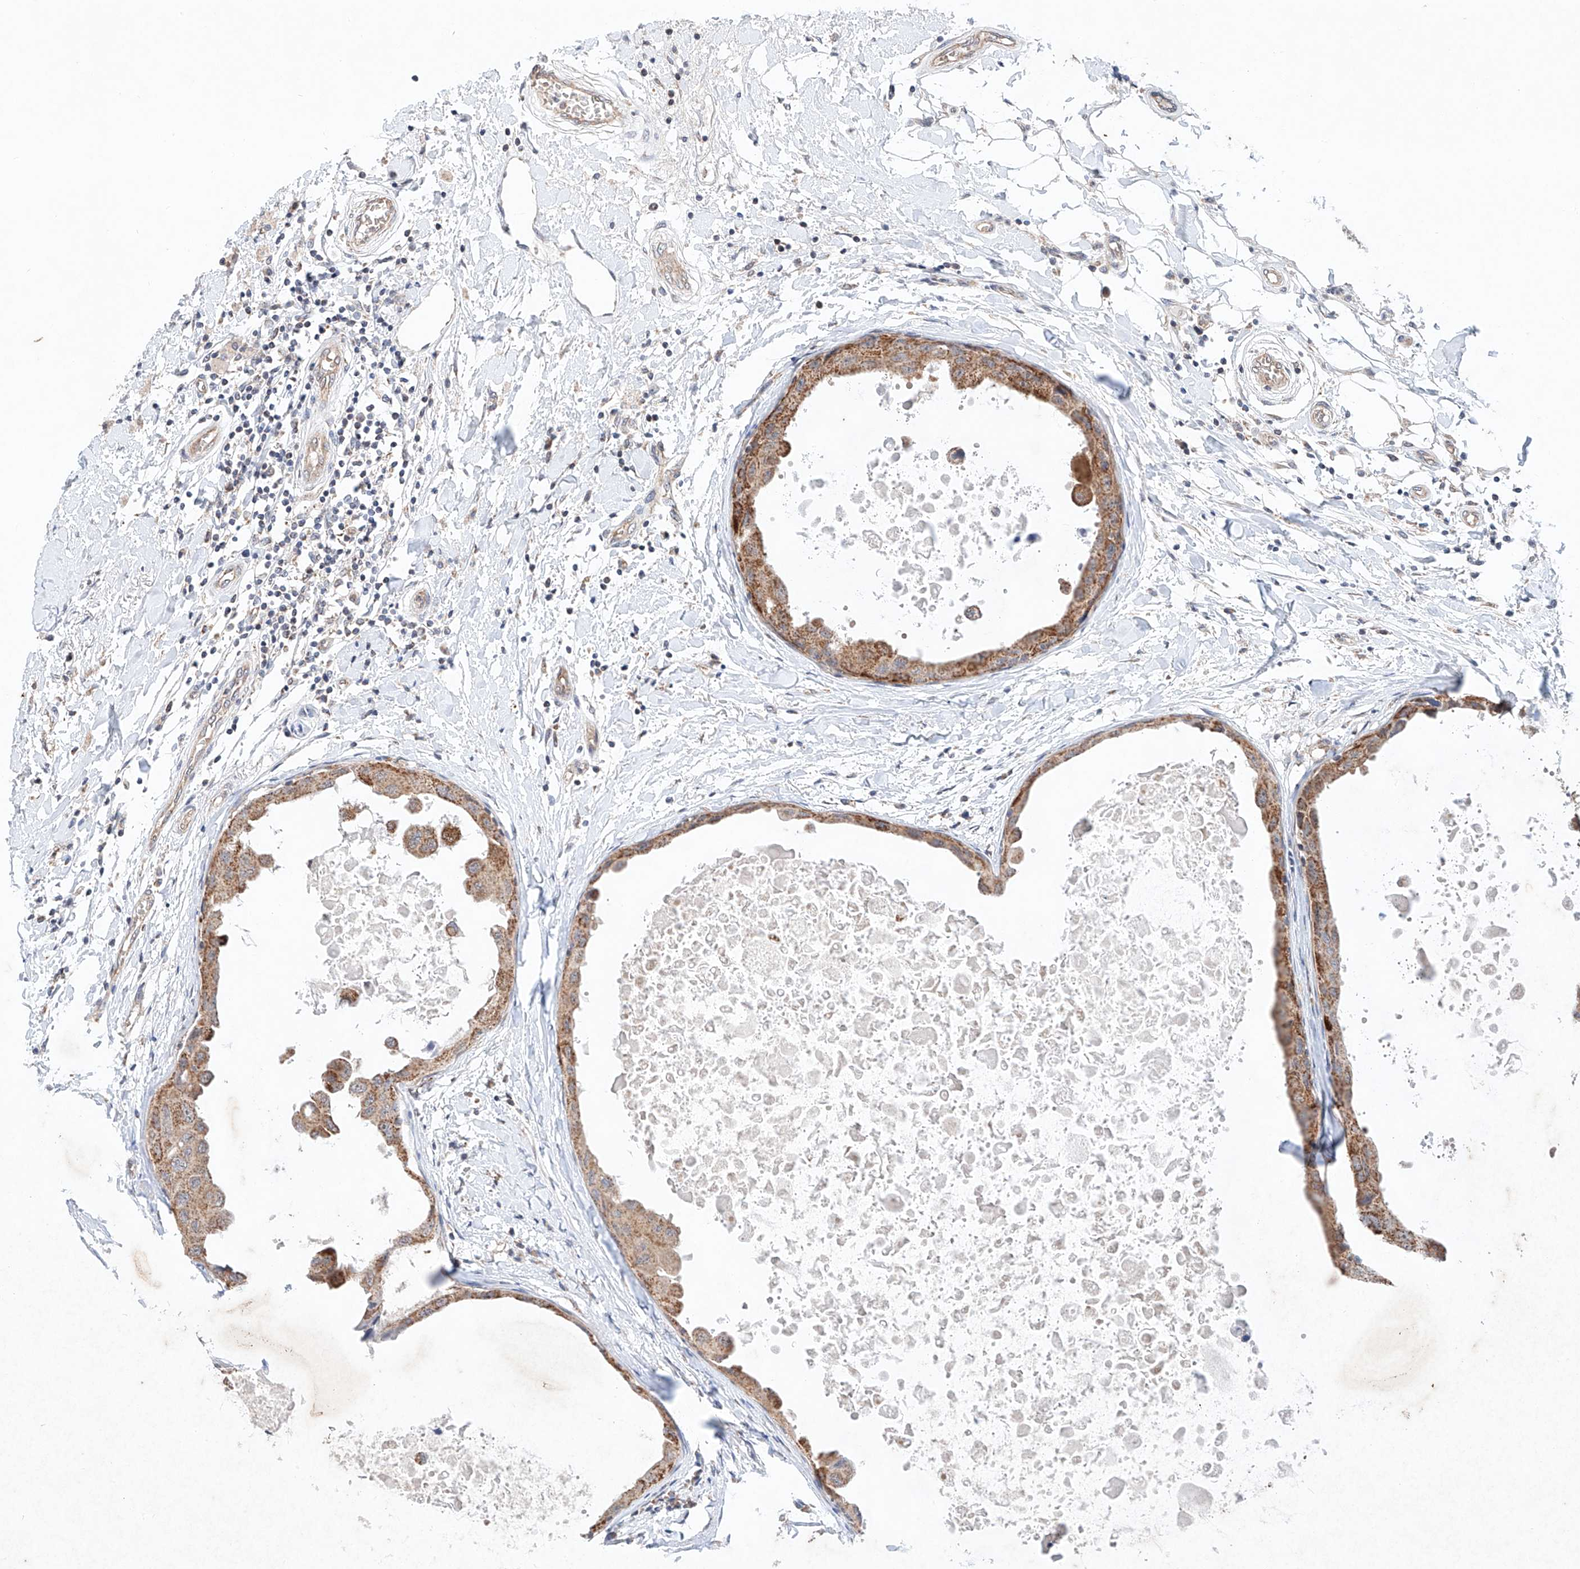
{"staining": {"intensity": "moderate", "quantity": ">75%", "location": "cytoplasmic/membranous"}, "tissue": "breast cancer", "cell_type": "Tumor cells", "image_type": "cancer", "snomed": [{"axis": "morphology", "description": "Duct carcinoma"}, {"axis": "topography", "description": "Breast"}], "caption": "A histopathology image of human invasive ductal carcinoma (breast) stained for a protein reveals moderate cytoplasmic/membranous brown staining in tumor cells. Immunohistochemistry (ihc) stains the protein in brown and the nuclei are stained blue.", "gene": "FASTK", "patient": {"sex": "female", "age": 27}}